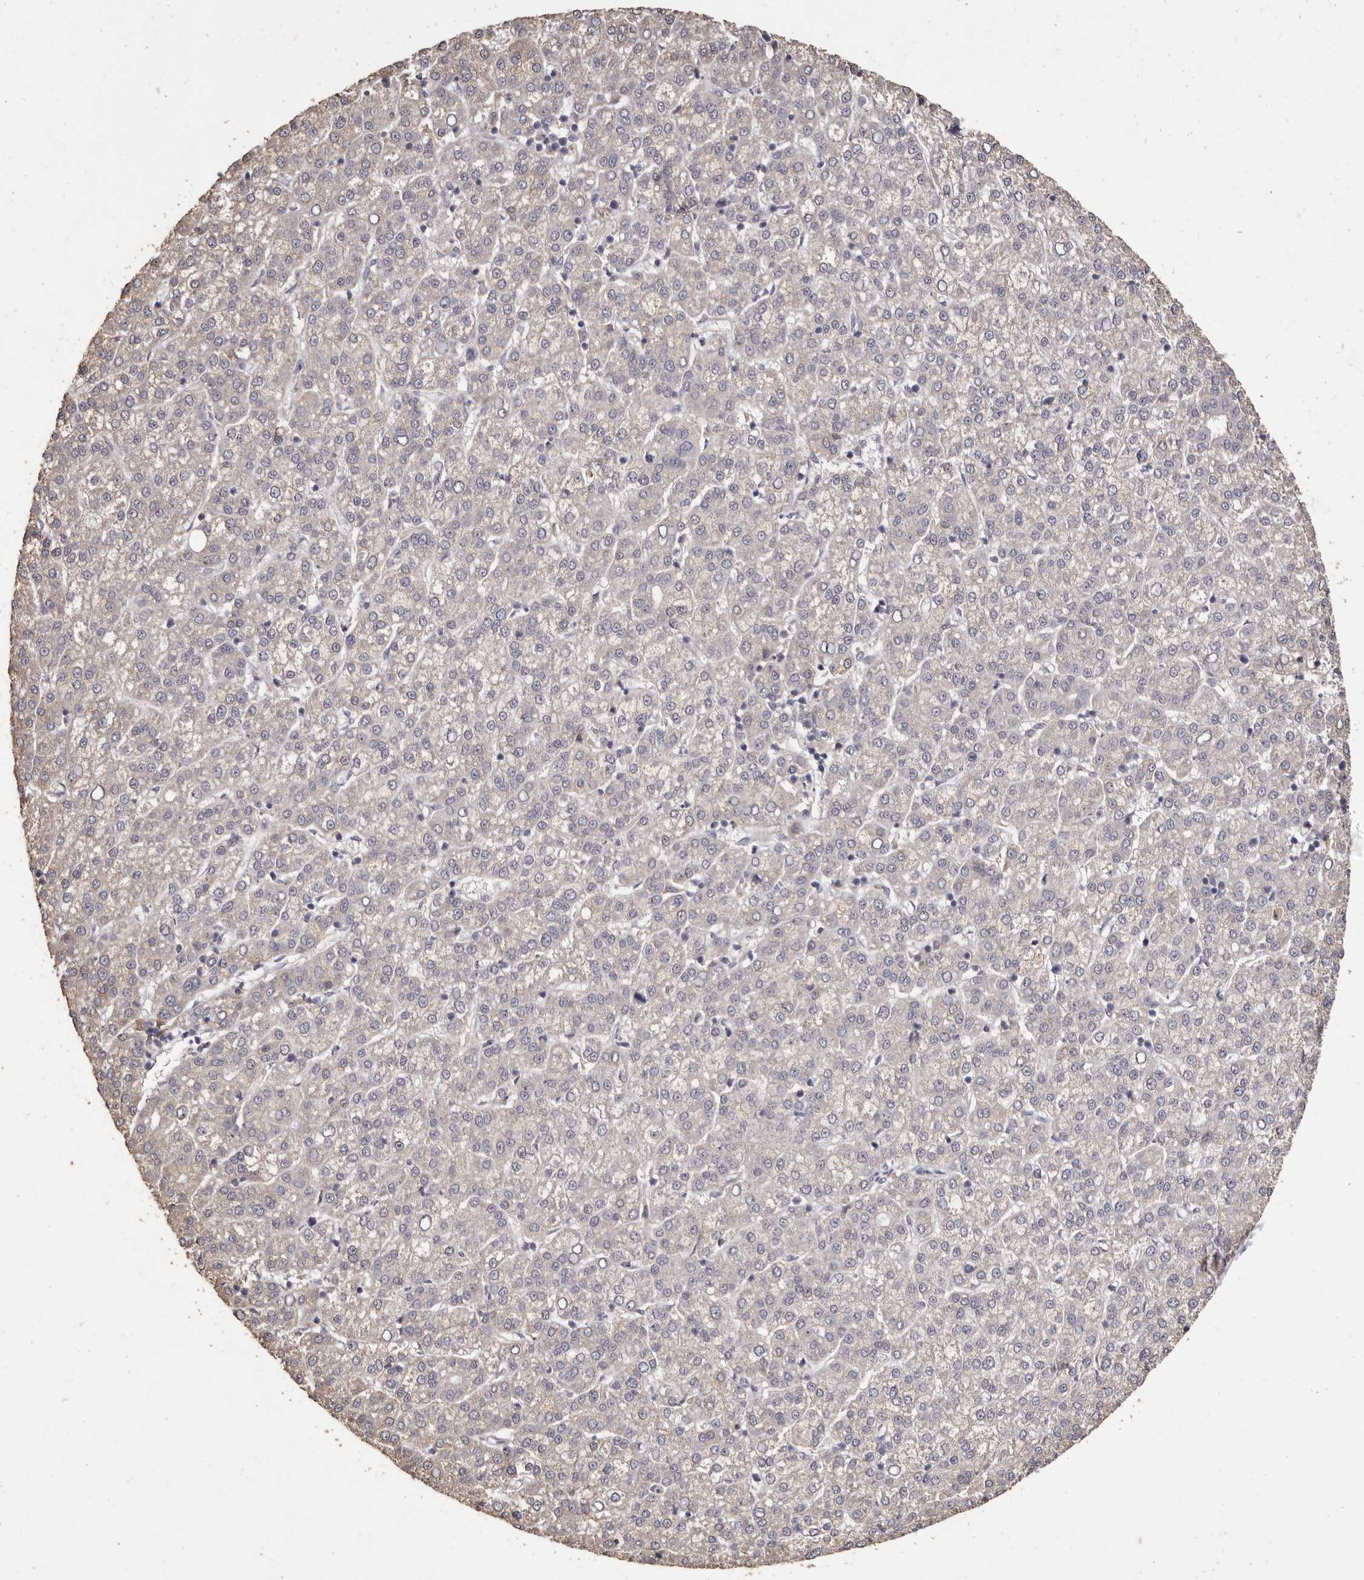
{"staining": {"intensity": "negative", "quantity": "none", "location": "none"}, "tissue": "liver cancer", "cell_type": "Tumor cells", "image_type": "cancer", "snomed": [{"axis": "morphology", "description": "Carcinoma, Hepatocellular, NOS"}, {"axis": "topography", "description": "Liver"}], "caption": "The micrograph exhibits no significant expression in tumor cells of hepatocellular carcinoma (liver). (DAB (3,3'-diaminobenzidine) immunohistochemistry visualized using brightfield microscopy, high magnification).", "gene": "PRSS27", "patient": {"sex": "female", "age": 58}}